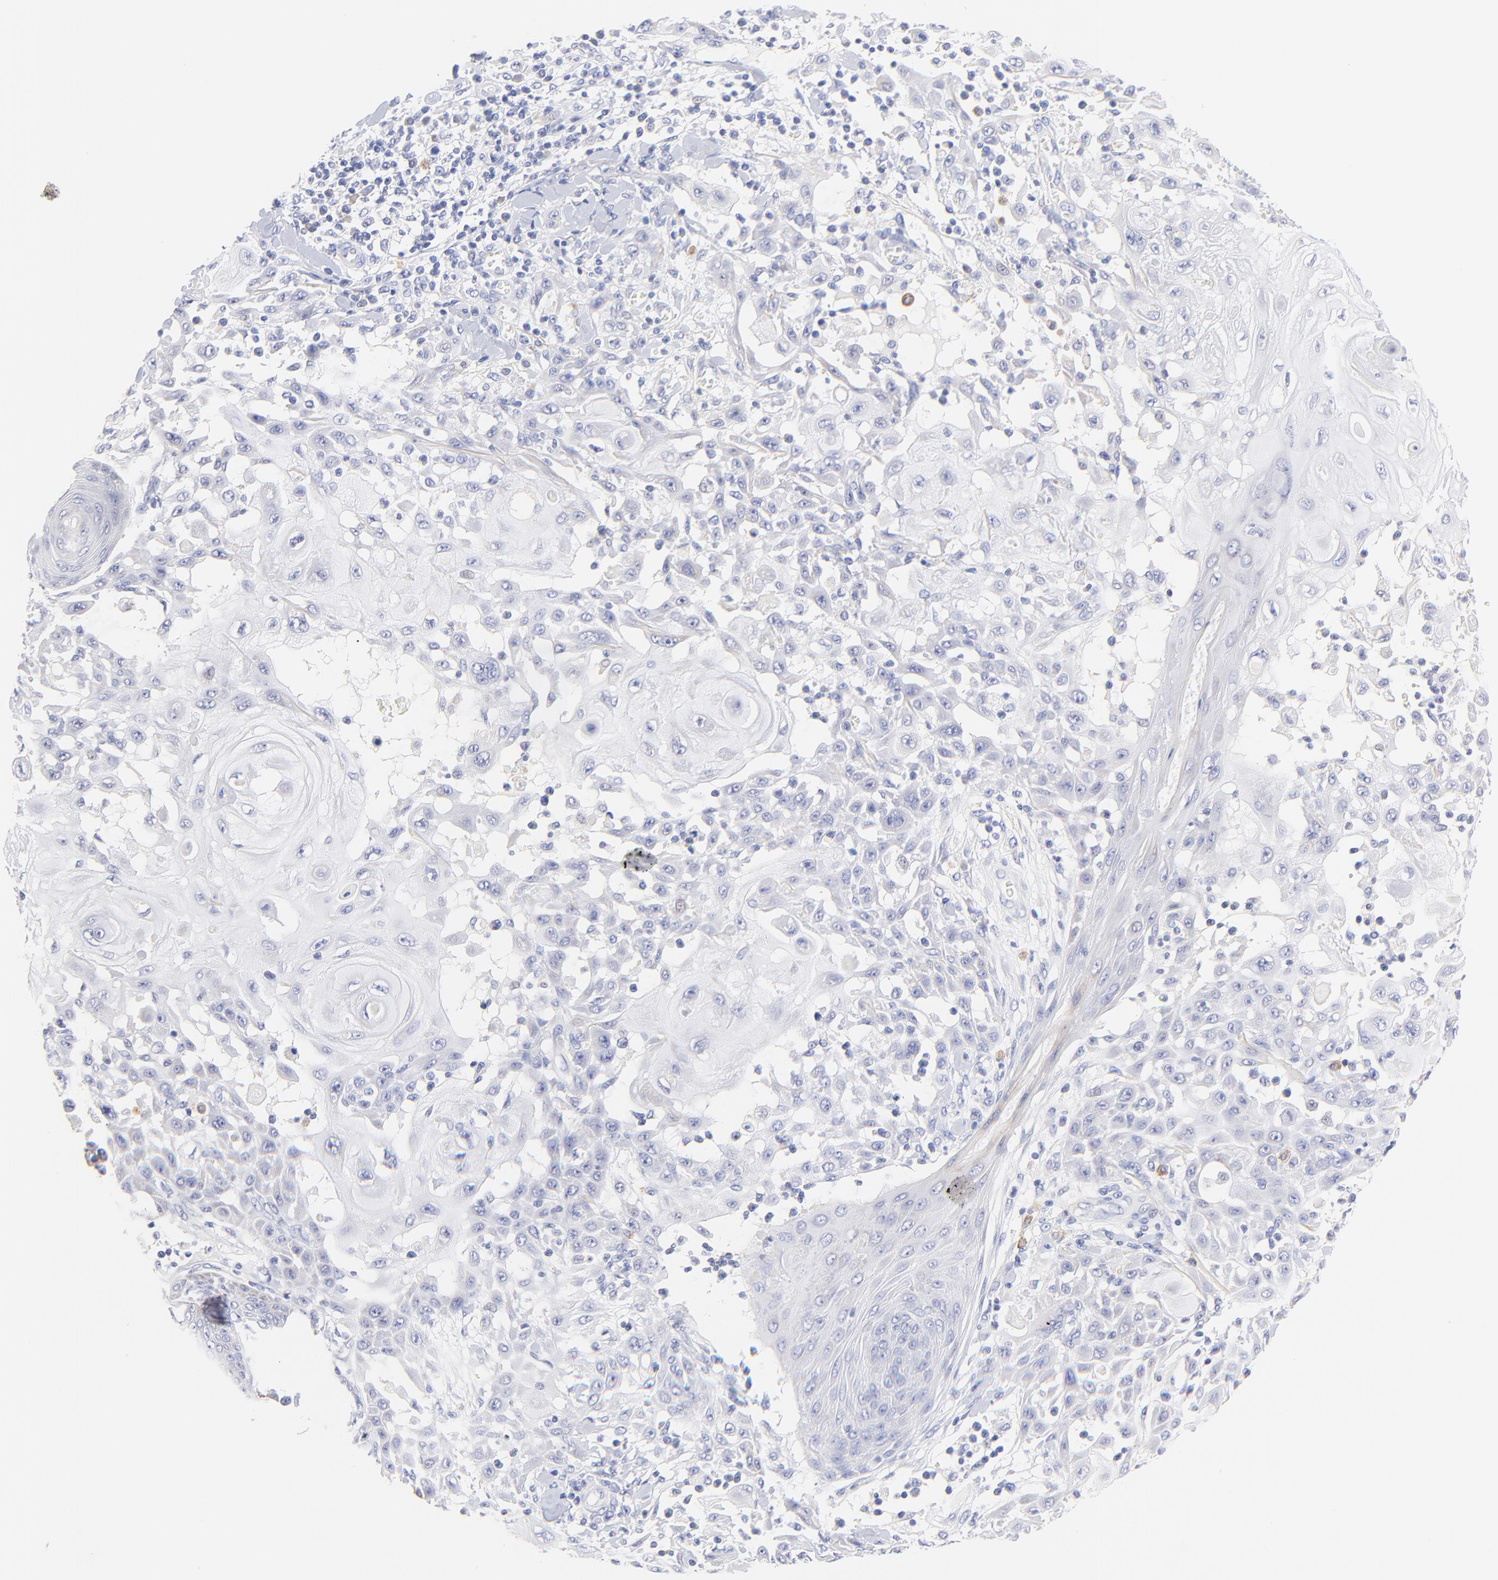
{"staining": {"intensity": "negative", "quantity": "none", "location": "none"}, "tissue": "skin cancer", "cell_type": "Tumor cells", "image_type": "cancer", "snomed": [{"axis": "morphology", "description": "Squamous cell carcinoma, NOS"}, {"axis": "topography", "description": "Skin"}], "caption": "Immunohistochemical staining of skin cancer (squamous cell carcinoma) shows no significant positivity in tumor cells.", "gene": "EBP", "patient": {"sex": "male", "age": 24}}